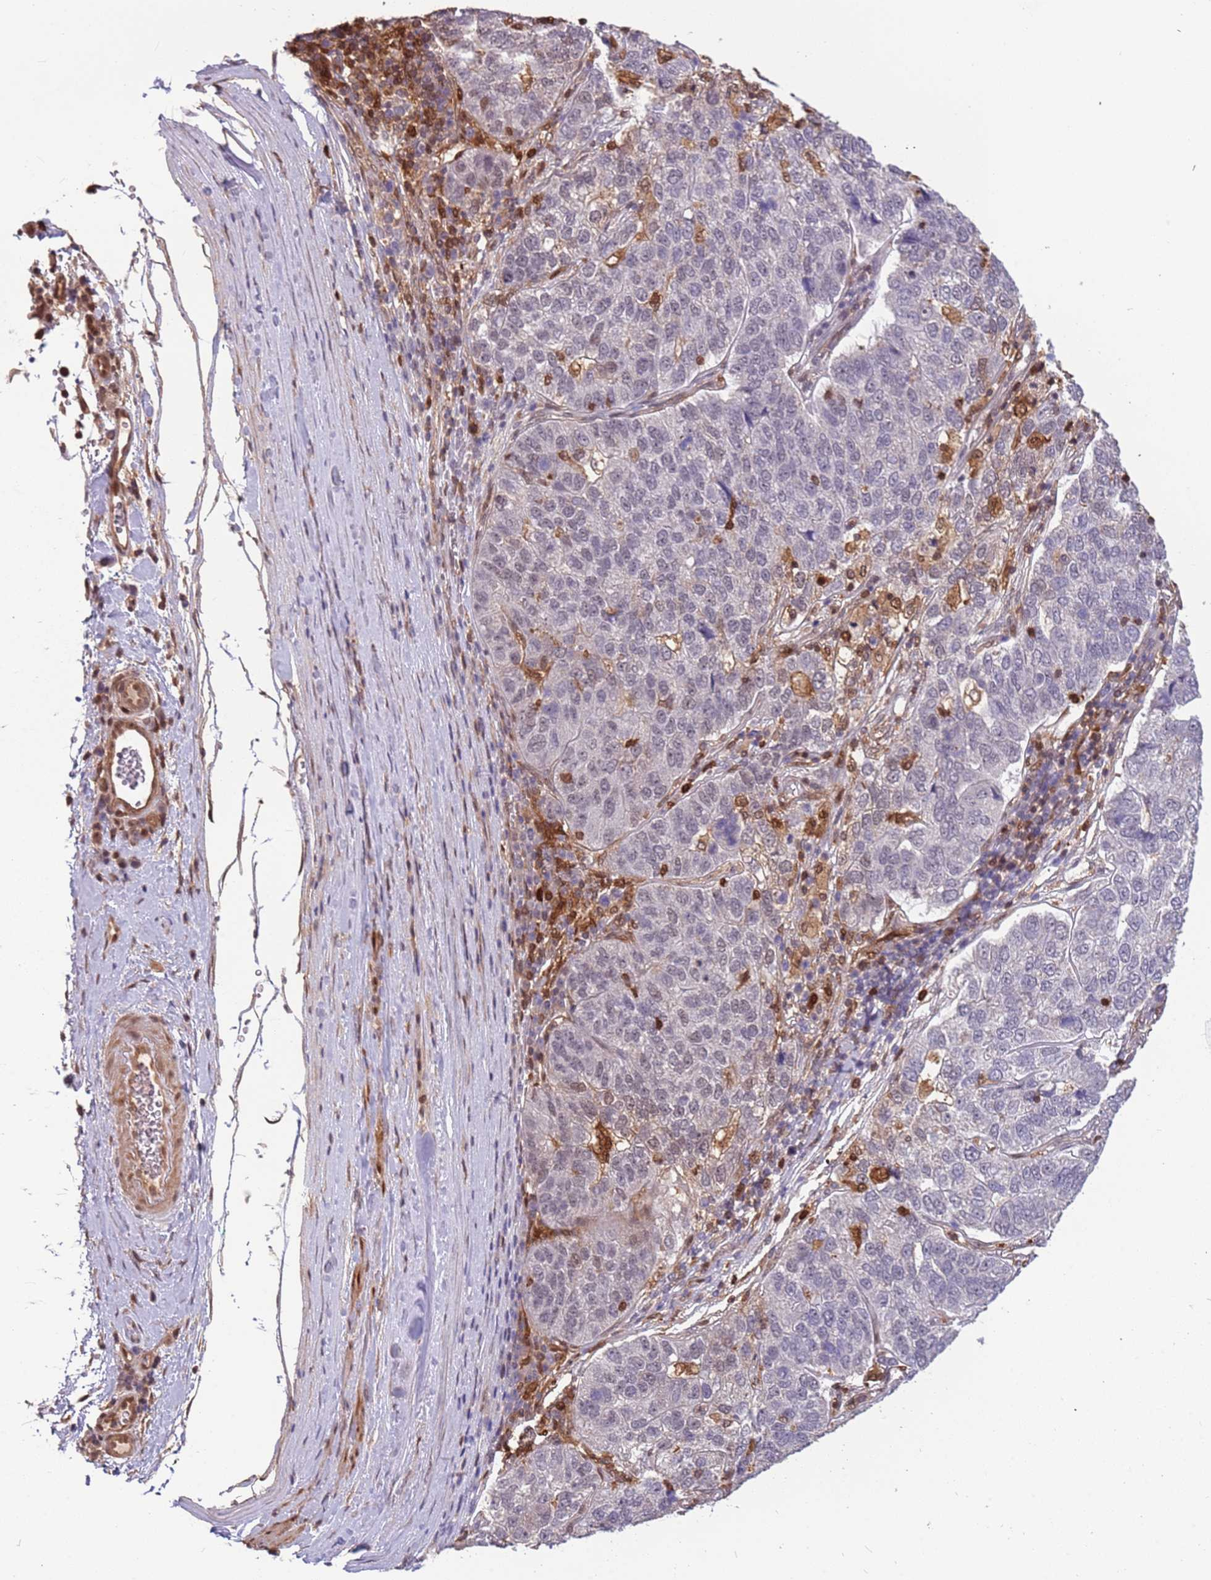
{"staining": {"intensity": "negative", "quantity": "none", "location": "none"}, "tissue": "pancreatic cancer", "cell_type": "Tumor cells", "image_type": "cancer", "snomed": [{"axis": "morphology", "description": "Adenocarcinoma, NOS"}, {"axis": "topography", "description": "Pancreas"}], "caption": "Tumor cells are negative for brown protein staining in pancreatic adenocarcinoma.", "gene": "GBP2", "patient": {"sex": "female", "age": 61}}